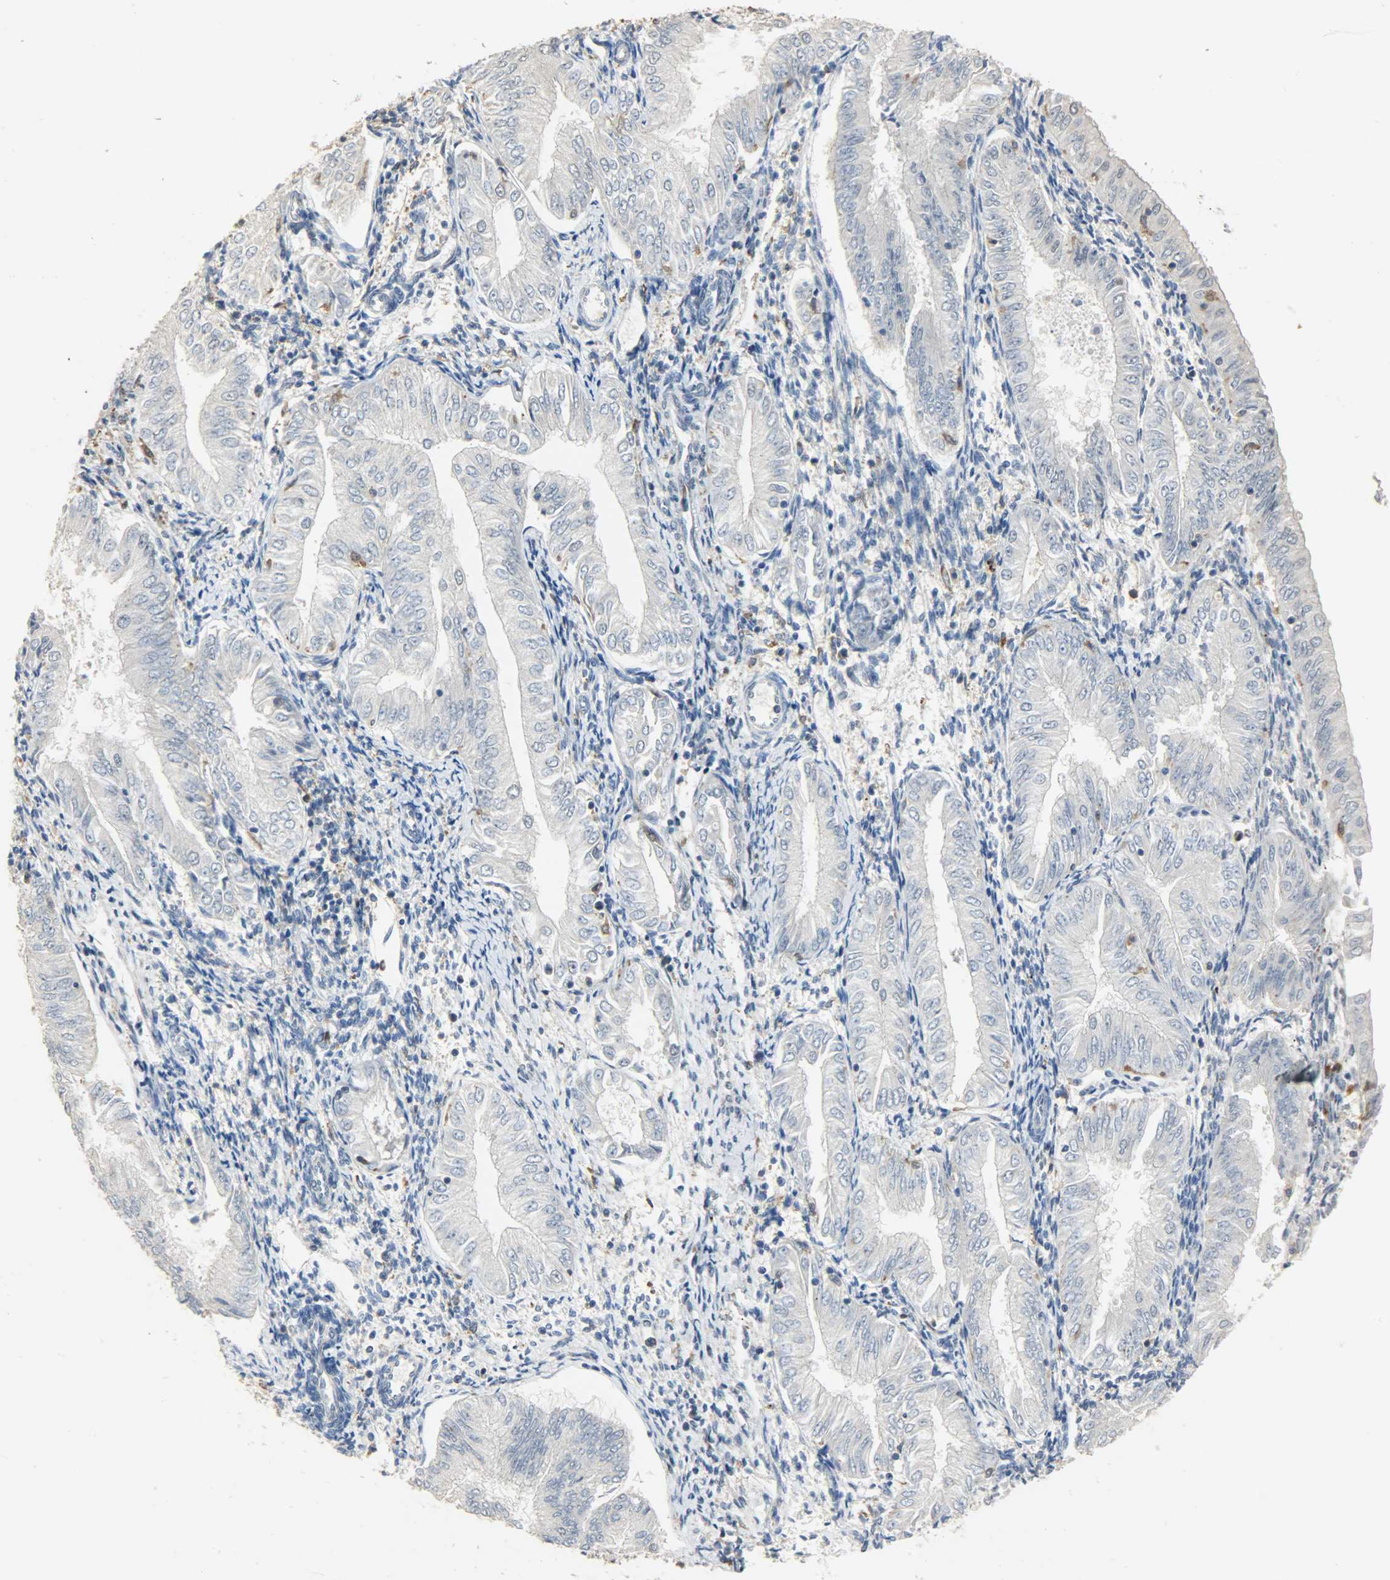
{"staining": {"intensity": "negative", "quantity": "none", "location": "none"}, "tissue": "endometrial cancer", "cell_type": "Tumor cells", "image_type": "cancer", "snomed": [{"axis": "morphology", "description": "Adenocarcinoma, NOS"}, {"axis": "topography", "description": "Endometrium"}], "caption": "High power microscopy micrograph of an immunohistochemistry (IHC) image of endometrial cancer, revealing no significant expression in tumor cells.", "gene": "SKAP2", "patient": {"sex": "female", "age": 53}}